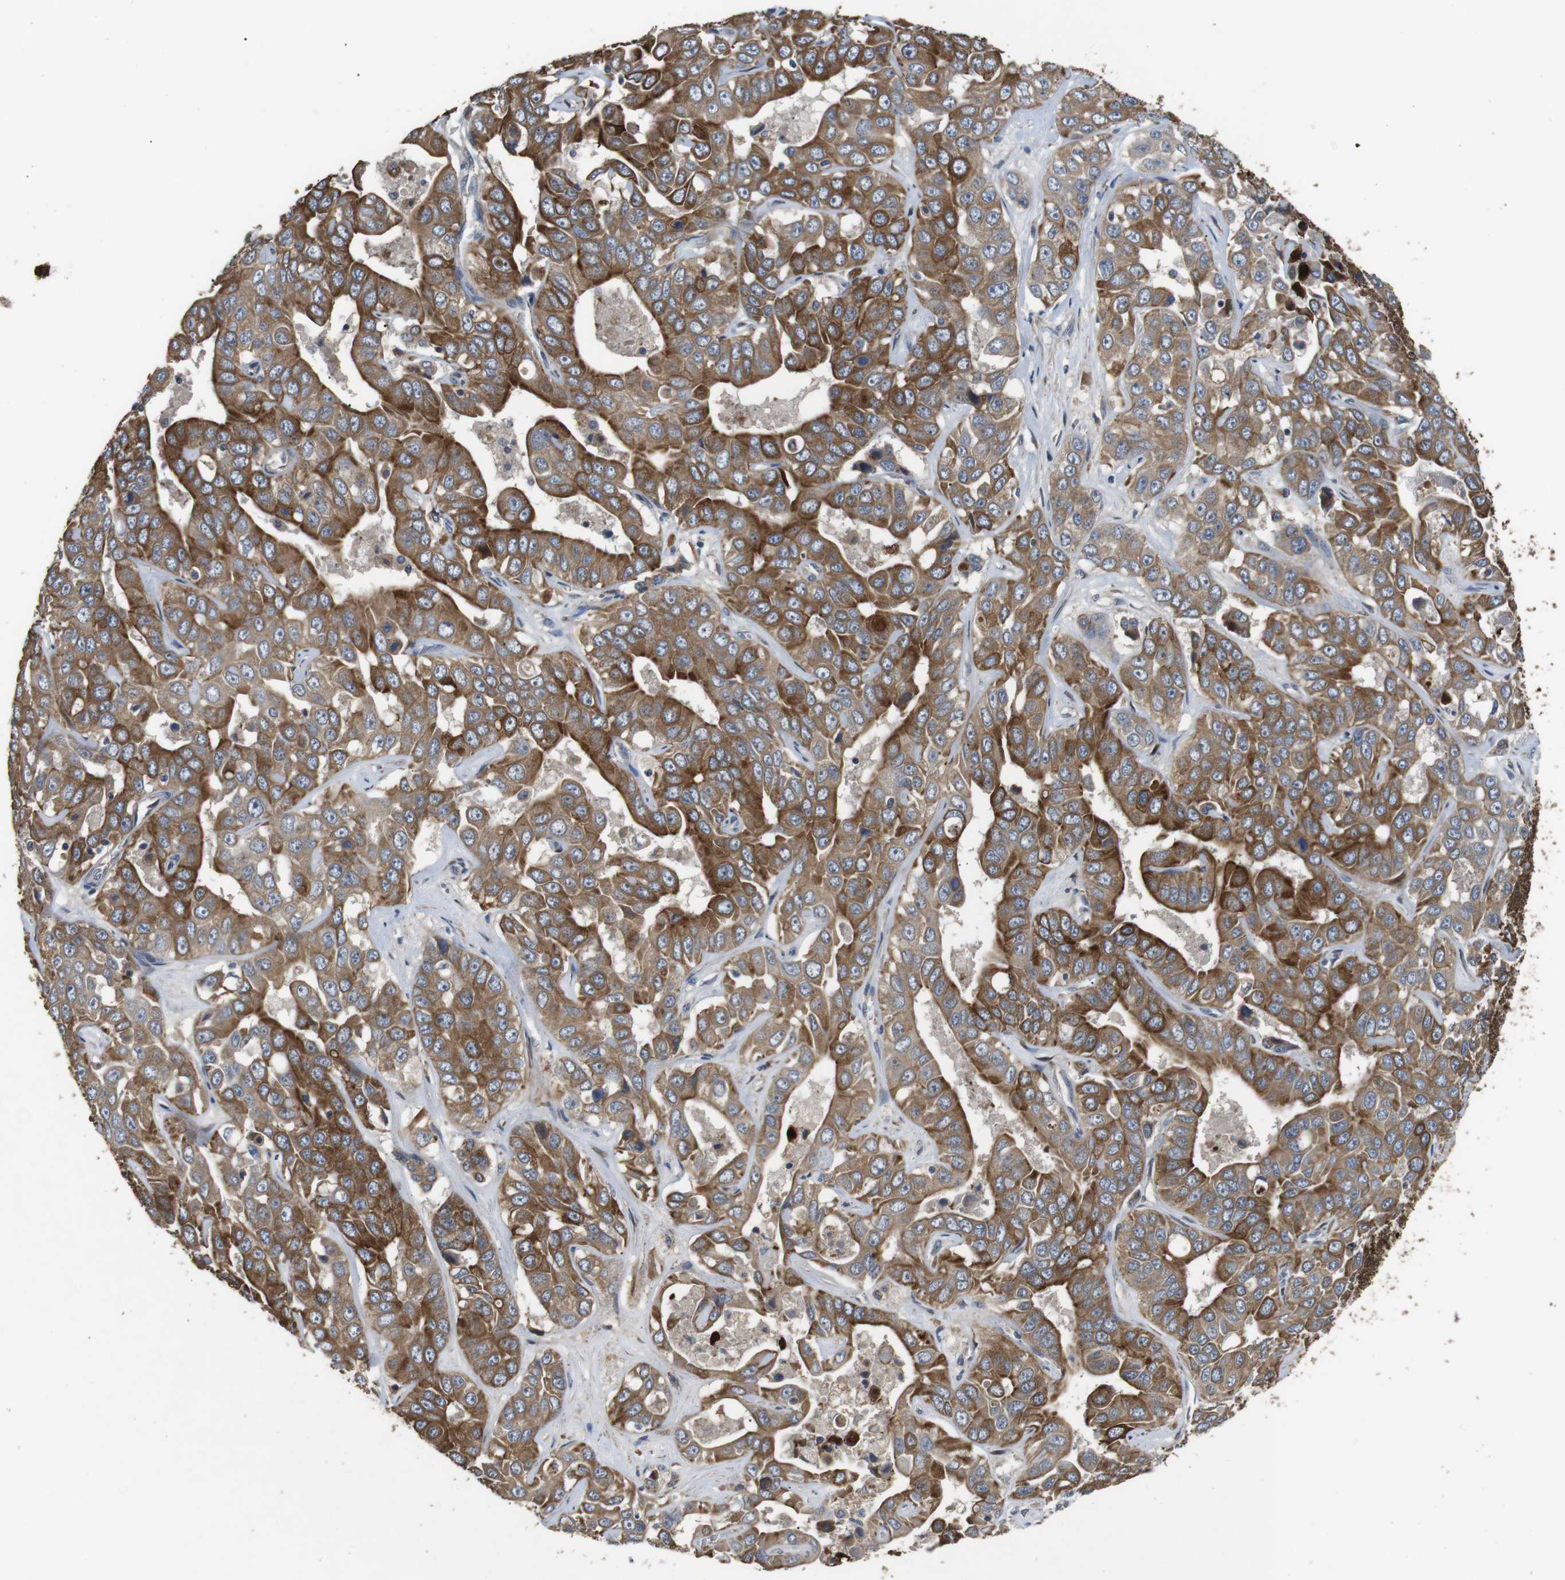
{"staining": {"intensity": "moderate", "quantity": ">75%", "location": "cytoplasmic/membranous"}, "tissue": "liver cancer", "cell_type": "Tumor cells", "image_type": "cancer", "snomed": [{"axis": "morphology", "description": "Cholangiocarcinoma"}, {"axis": "topography", "description": "Liver"}], "caption": "Liver cholangiocarcinoma stained with a protein marker demonstrates moderate staining in tumor cells.", "gene": "ADGRL3", "patient": {"sex": "female", "age": 52}}